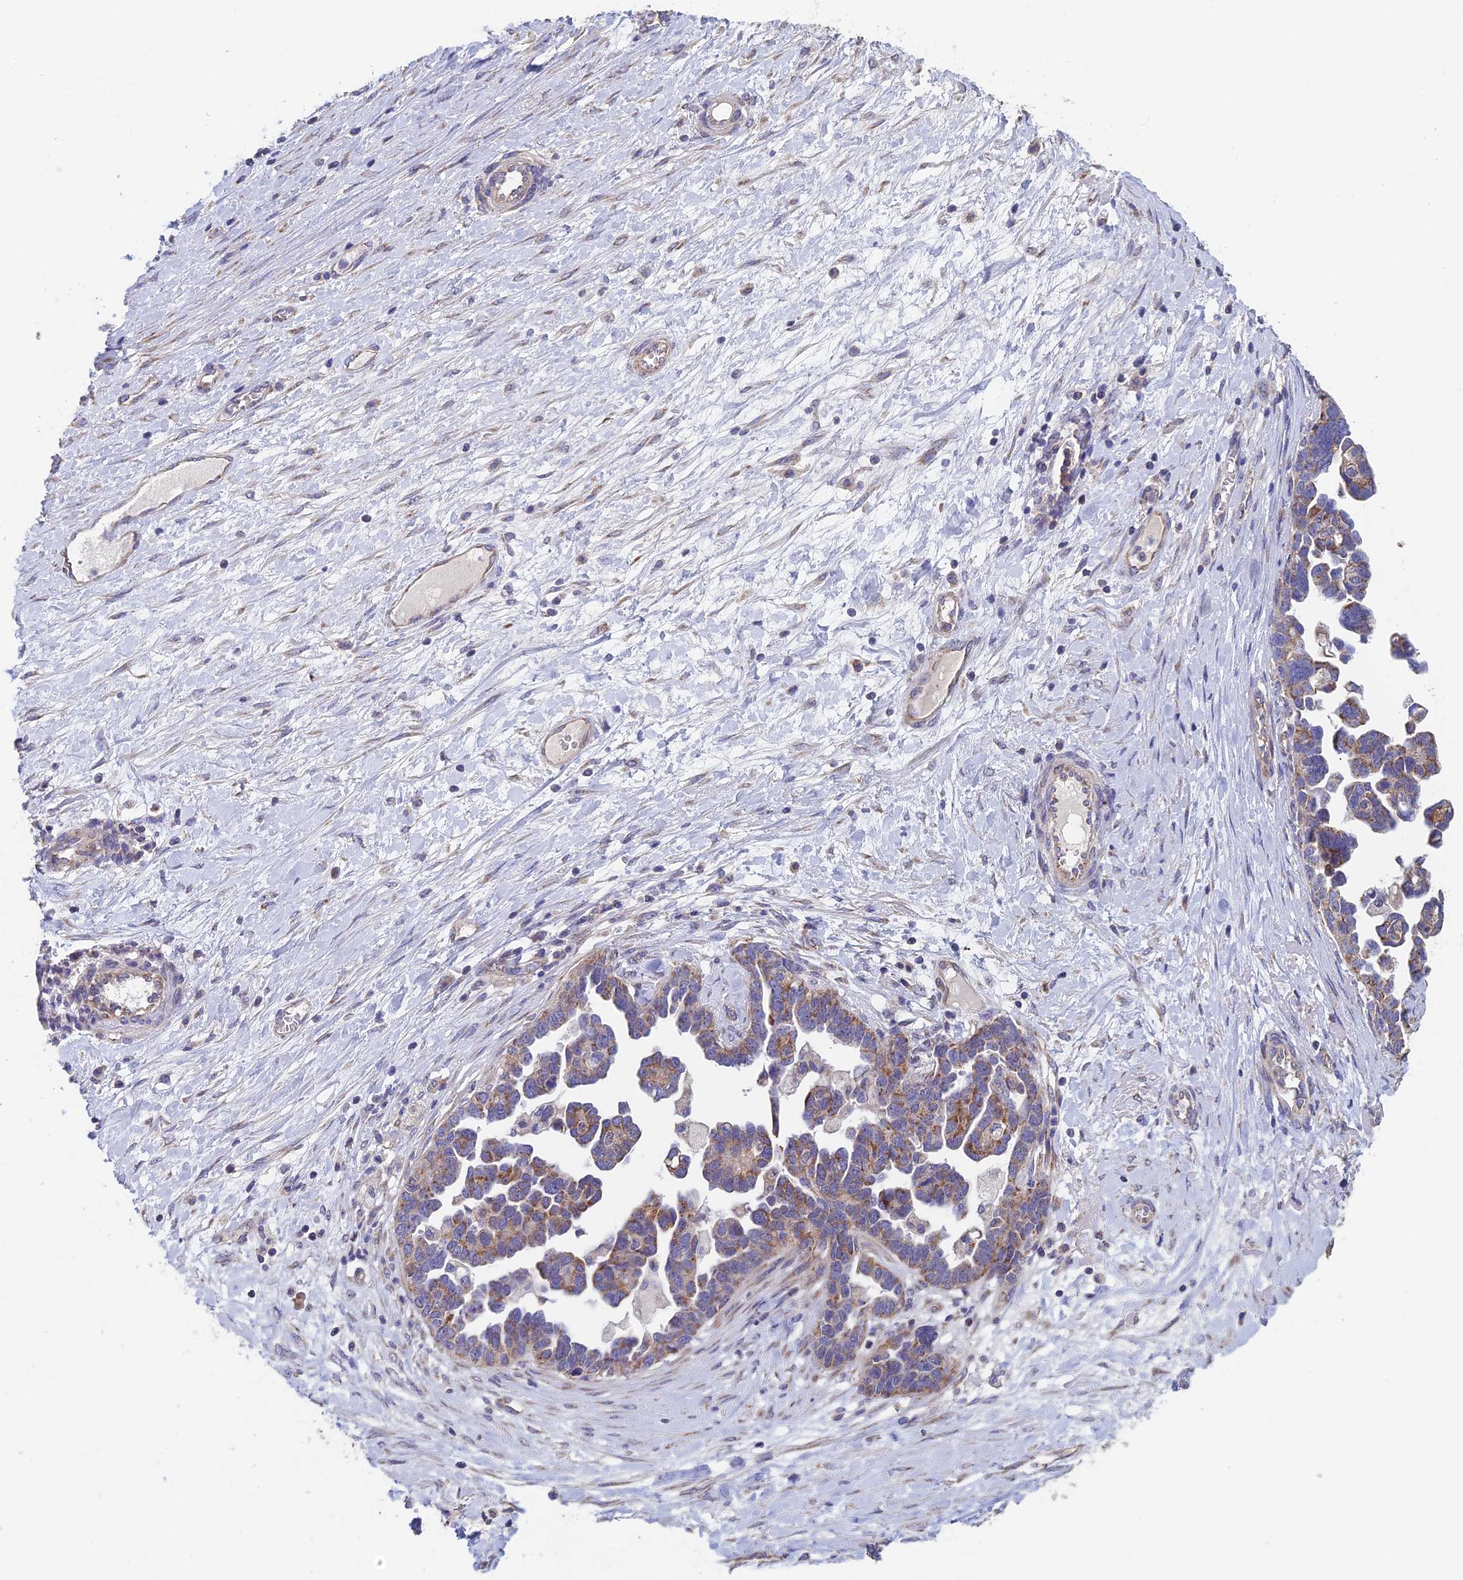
{"staining": {"intensity": "moderate", "quantity": "25%-75%", "location": "cytoplasmic/membranous"}, "tissue": "ovarian cancer", "cell_type": "Tumor cells", "image_type": "cancer", "snomed": [{"axis": "morphology", "description": "Cystadenocarcinoma, serous, NOS"}, {"axis": "topography", "description": "Ovary"}], "caption": "This is a histology image of immunohistochemistry (IHC) staining of ovarian cancer (serous cystadenocarcinoma), which shows moderate expression in the cytoplasmic/membranous of tumor cells.", "gene": "ECSIT", "patient": {"sex": "female", "age": 54}}